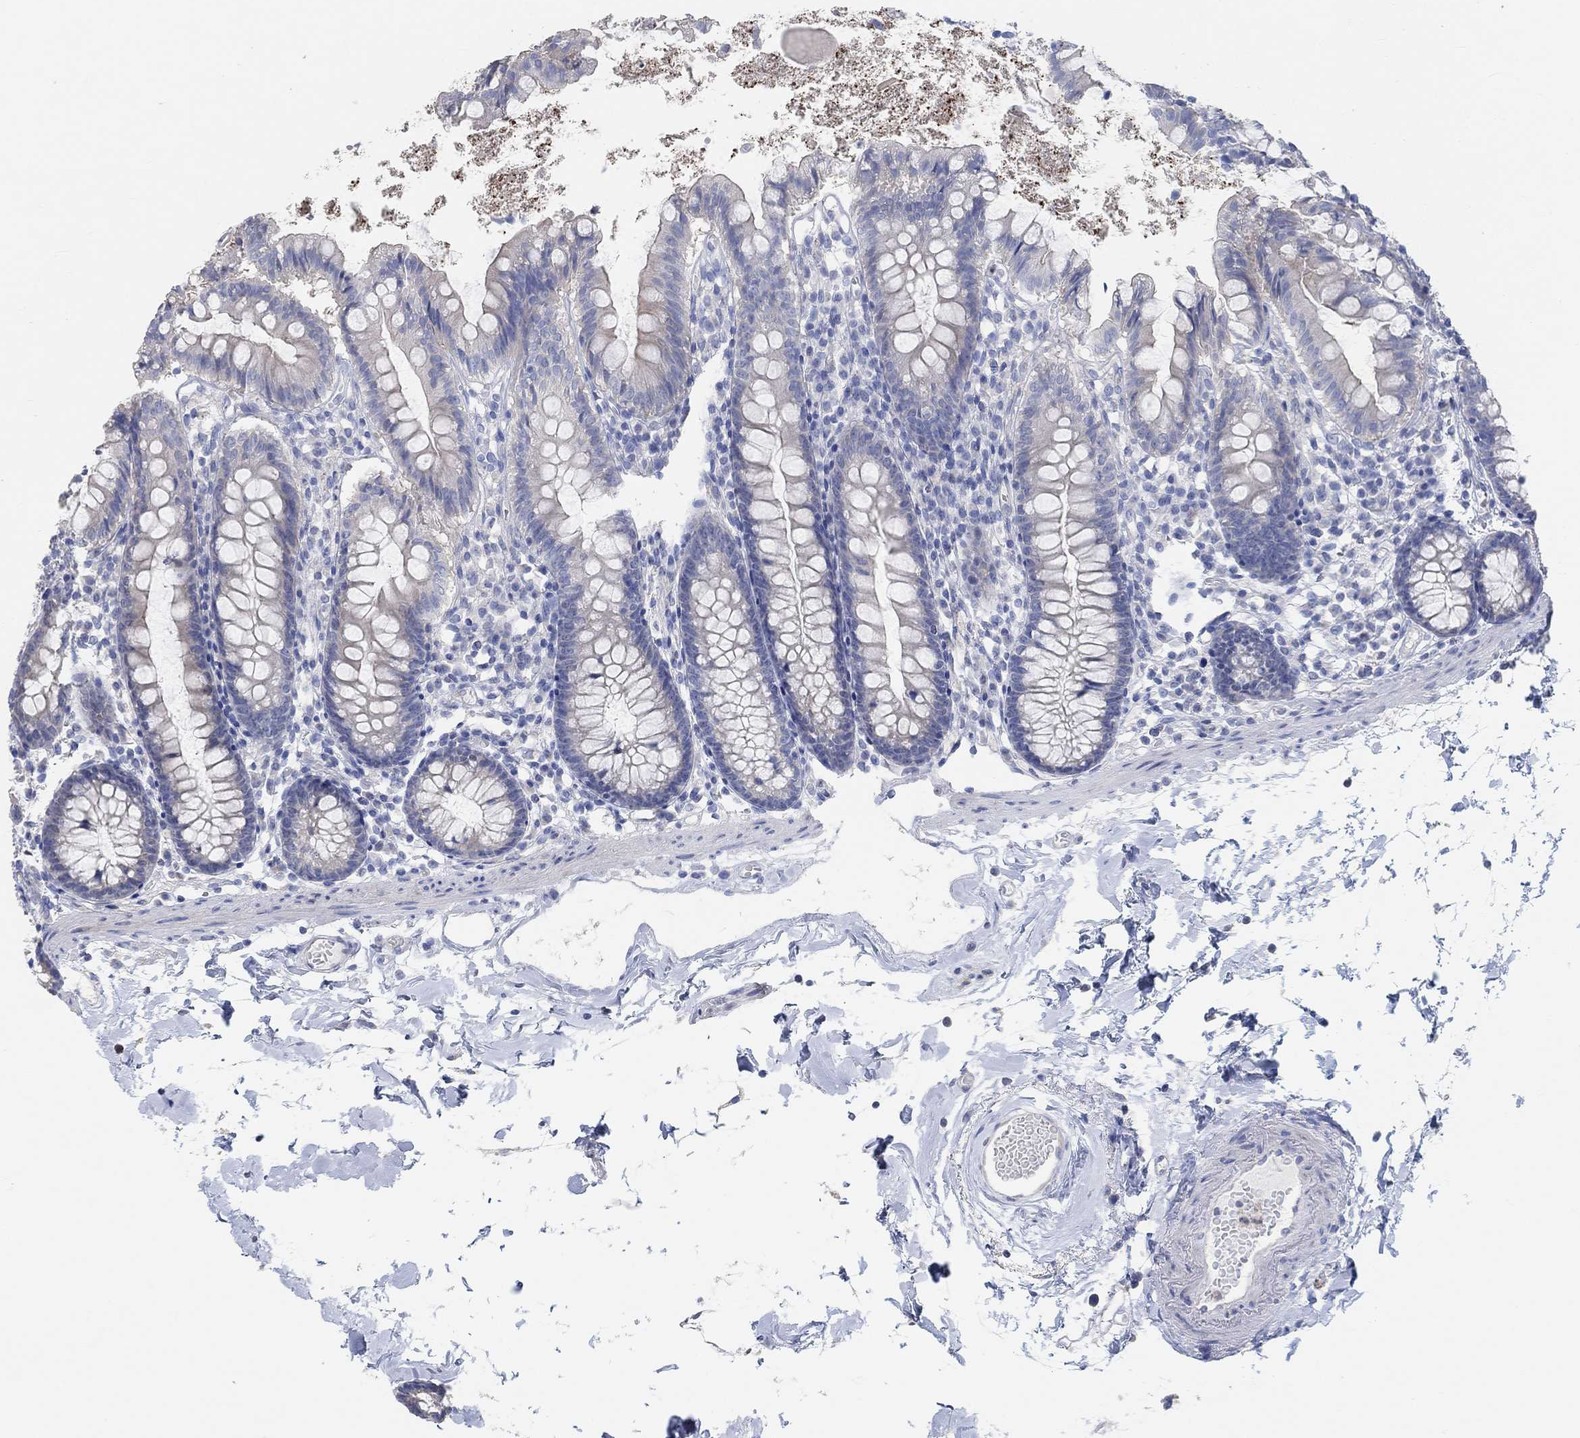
{"staining": {"intensity": "negative", "quantity": "none", "location": "none"}, "tissue": "small intestine", "cell_type": "Glandular cells", "image_type": "normal", "snomed": [{"axis": "morphology", "description": "Normal tissue, NOS"}, {"axis": "topography", "description": "Small intestine"}], "caption": "IHC micrograph of unremarkable human small intestine stained for a protein (brown), which reveals no staining in glandular cells.", "gene": "NLRP14", "patient": {"sex": "female", "age": 90}}